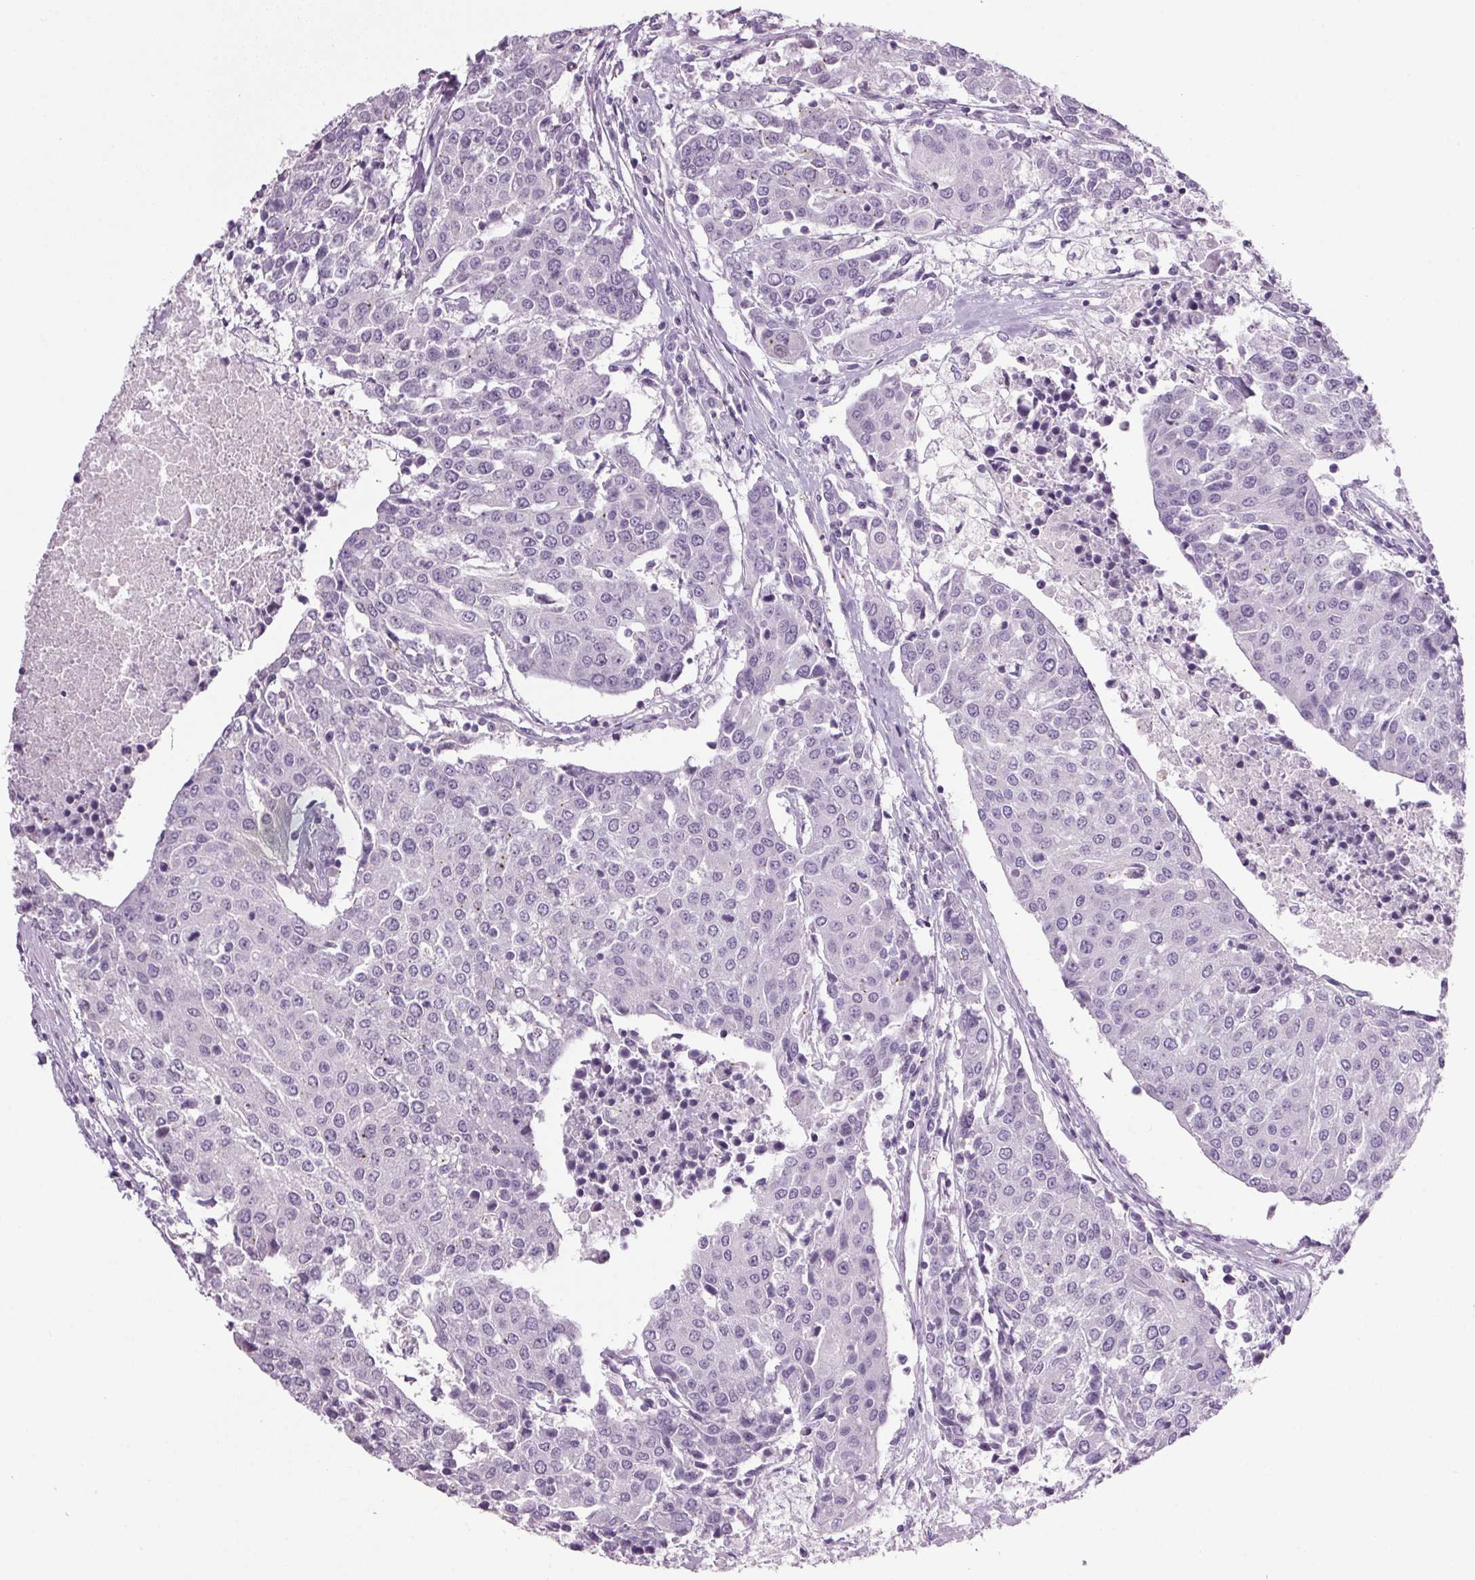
{"staining": {"intensity": "negative", "quantity": "none", "location": "none"}, "tissue": "urothelial cancer", "cell_type": "Tumor cells", "image_type": "cancer", "snomed": [{"axis": "morphology", "description": "Urothelial carcinoma, High grade"}, {"axis": "topography", "description": "Urinary bladder"}], "caption": "Urothelial cancer was stained to show a protein in brown. There is no significant positivity in tumor cells.", "gene": "PPP1R1A", "patient": {"sex": "female", "age": 85}}